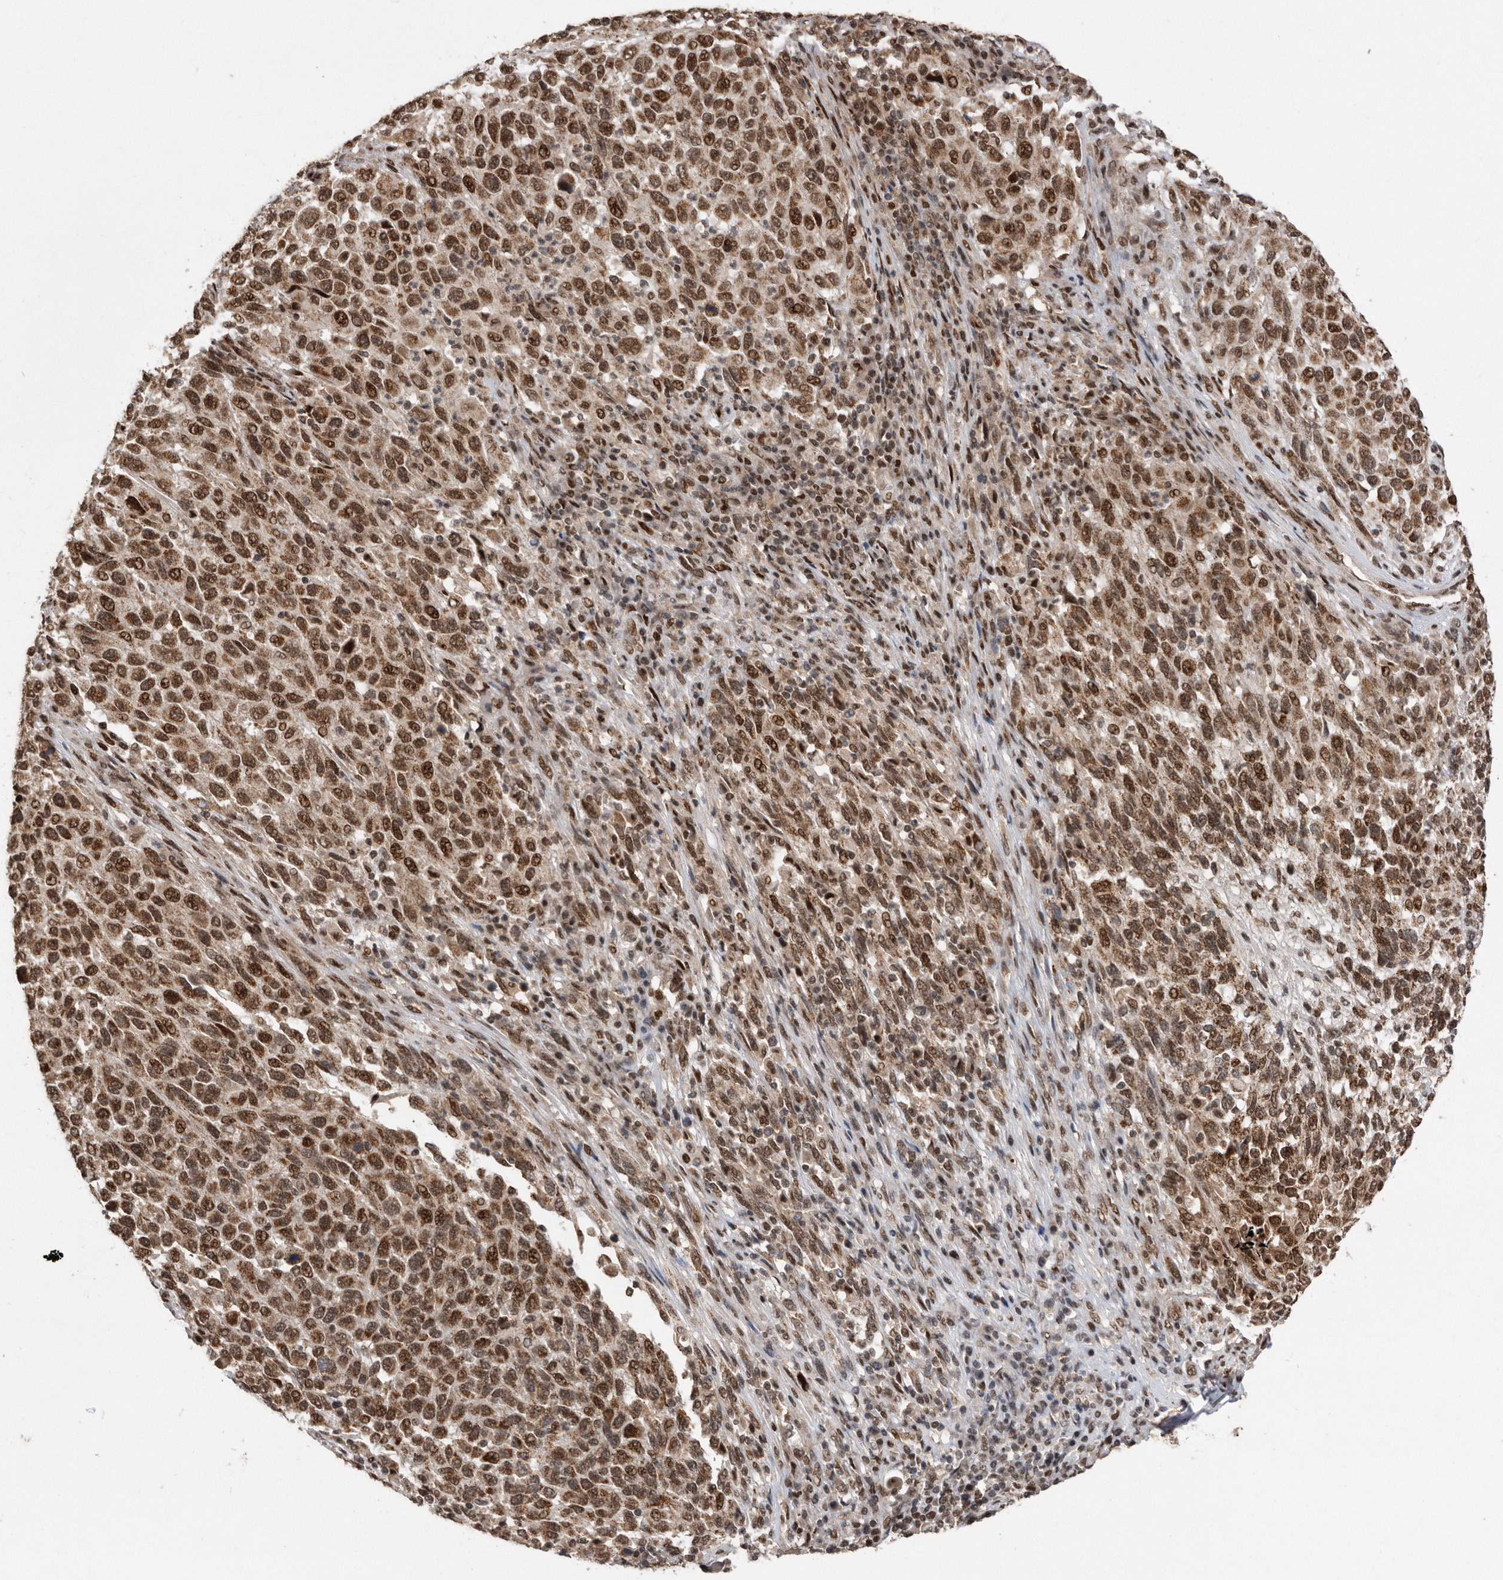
{"staining": {"intensity": "strong", "quantity": ">75%", "location": "cytoplasmic/membranous,nuclear"}, "tissue": "melanoma", "cell_type": "Tumor cells", "image_type": "cancer", "snomed": [{"axis": "morphology", "description": "Malignant melanoma, Metastatic site"}, {"axis": "topography", "description": "Lymph node"}], "caption": "Melanoma was stained to show a protein in brown. There is high levels of strong cytoplasmic/membranous and nuclear positivity in approximately >75% of tumor cells.", "gene": "TDRD3", "patient": {"sex": "male", "age": 61}}